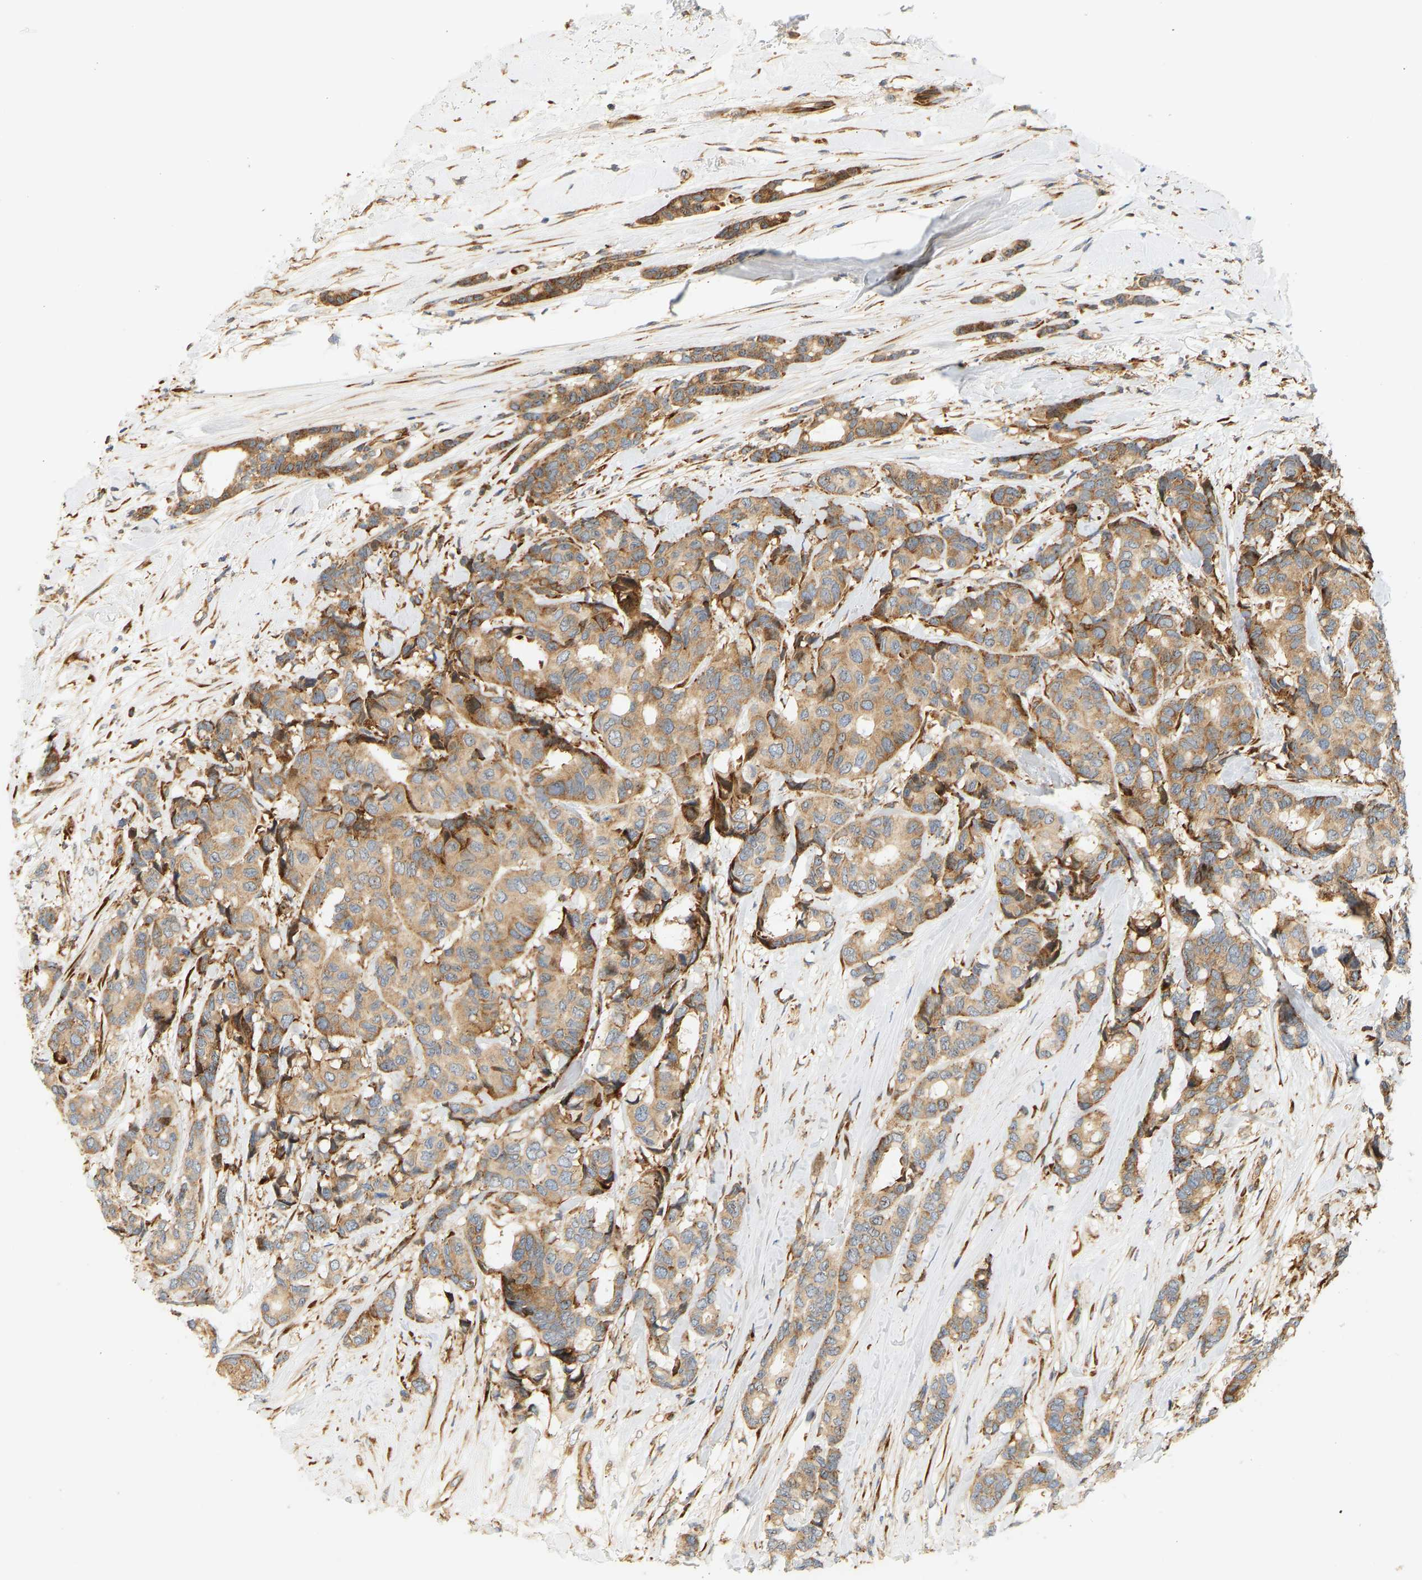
{"staining": {"intensity": "moderate", "quantity": ">75%", "location": "cytoplasmic/membranous"}, "tissue": "breast cancer", "cell_type": "Tumor cells", "image_type": "cancer", "snomed": [{"axis": "morphology", "description": "Duct carcinoma"}, {"axis": "topography", "description": "Breast"}], "caption": "Moderate cytoplasmic/membranous staining is seen in approximately >75% of tumor cells in infiltrating ductal carcinoma (breast).", "gene": "RPS14", "patient": {"sex": "female", "age": 87}}